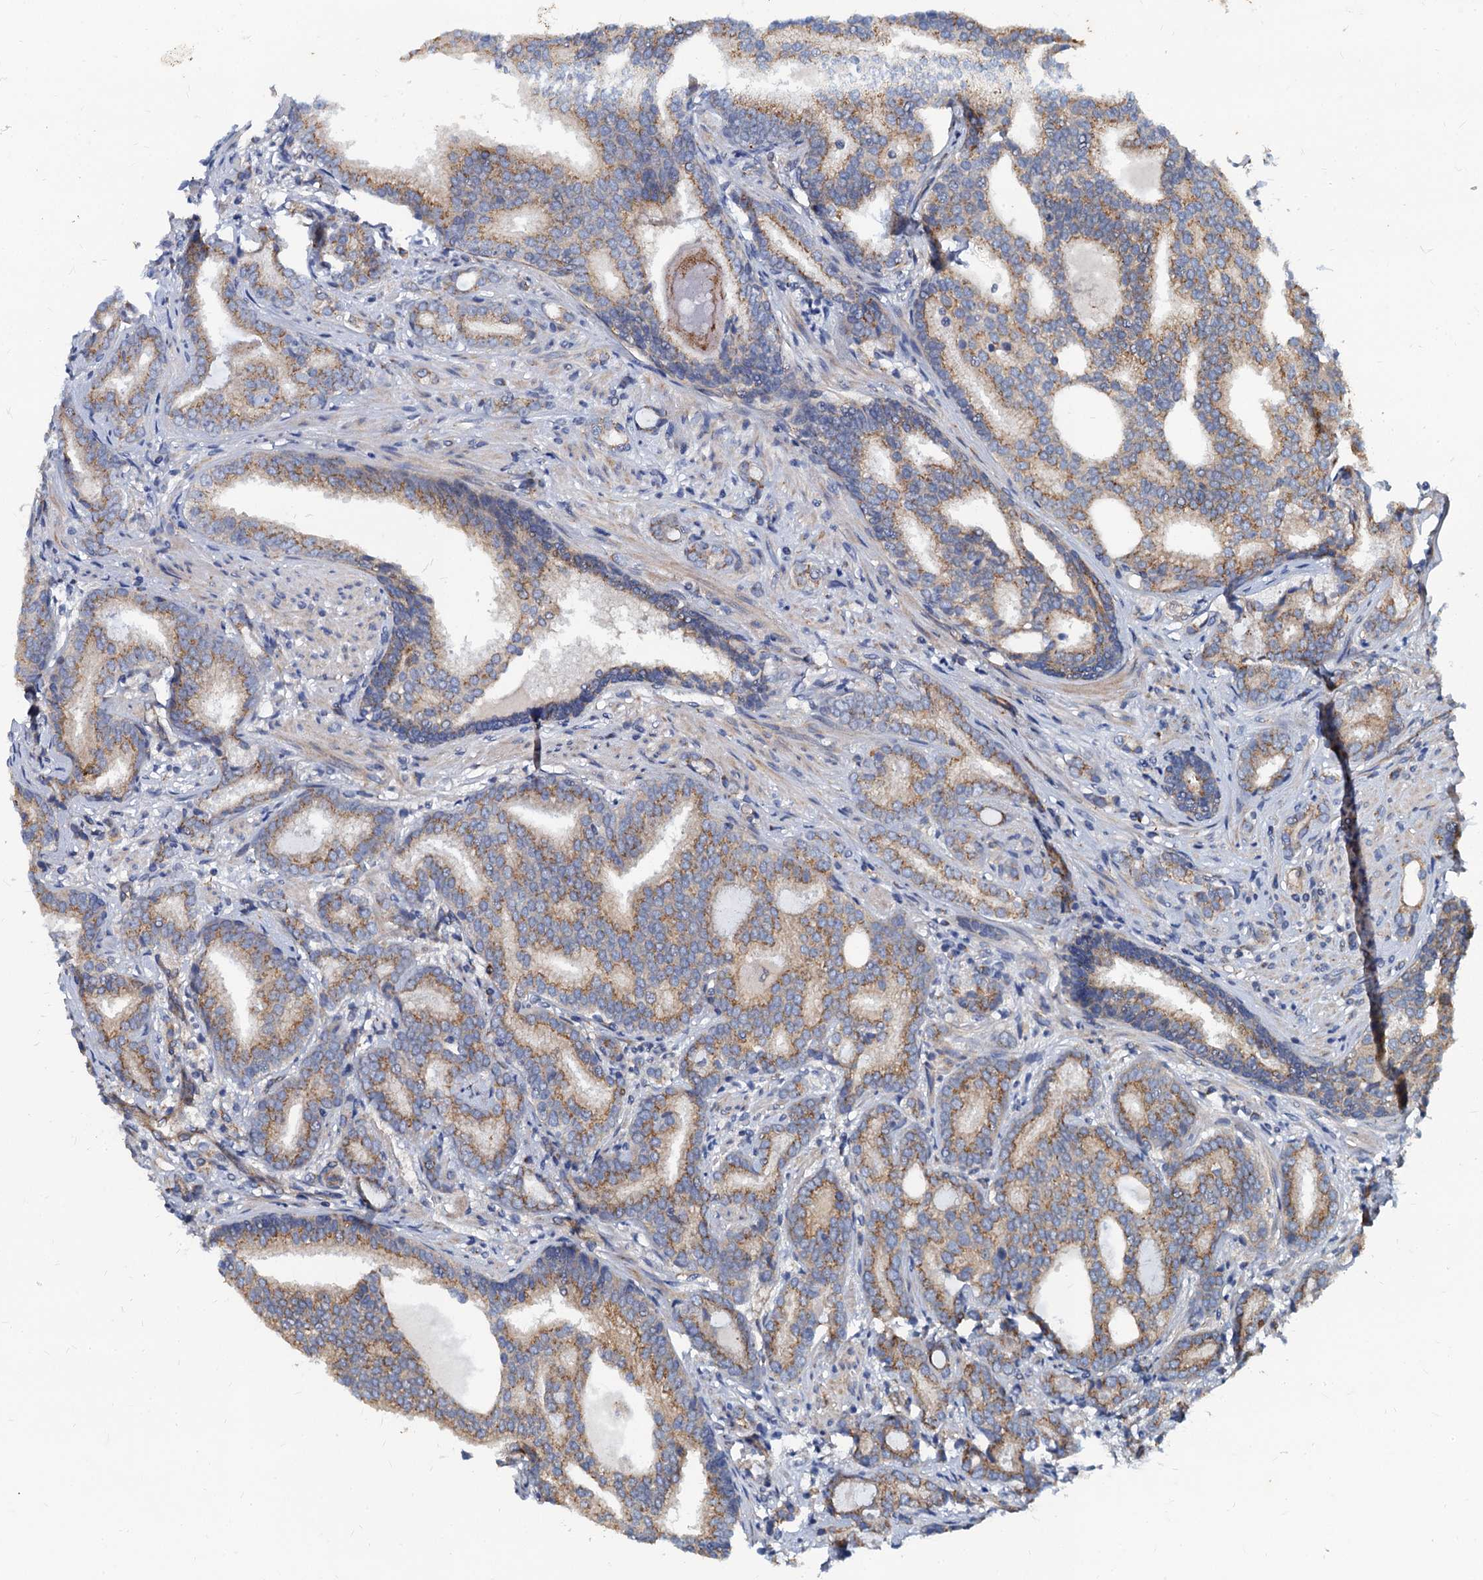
{"staining": {"intensity": "moderate", "quantity": ">75%", "location": "cytoplasmic/membranous"}, "tissue": "prostate cancer", "cell_type": "Tumor cells", "image_type": "cancer", "snomed": [{"axis": "morphology", "description": "Adenocarcinoma, High grade"}, {"axis": "topography", "description": "Prostate"}], "caption": "High-magnification brightfield microscopy of high-grade adenocarcinoma (prostate) stained with DAB (brown) and counterstained with hematoxylin (blue). tumor cells exhibit moderate cytoplasmic/membranous expression is appreciated in about>75% of cells. The staining was performed using DAB, with brown indicating positive protein expression. Nuclei are stained blue with hematoxylin.", "gene": "NGRN", "patient": {"sex": "male", "age": 63}}